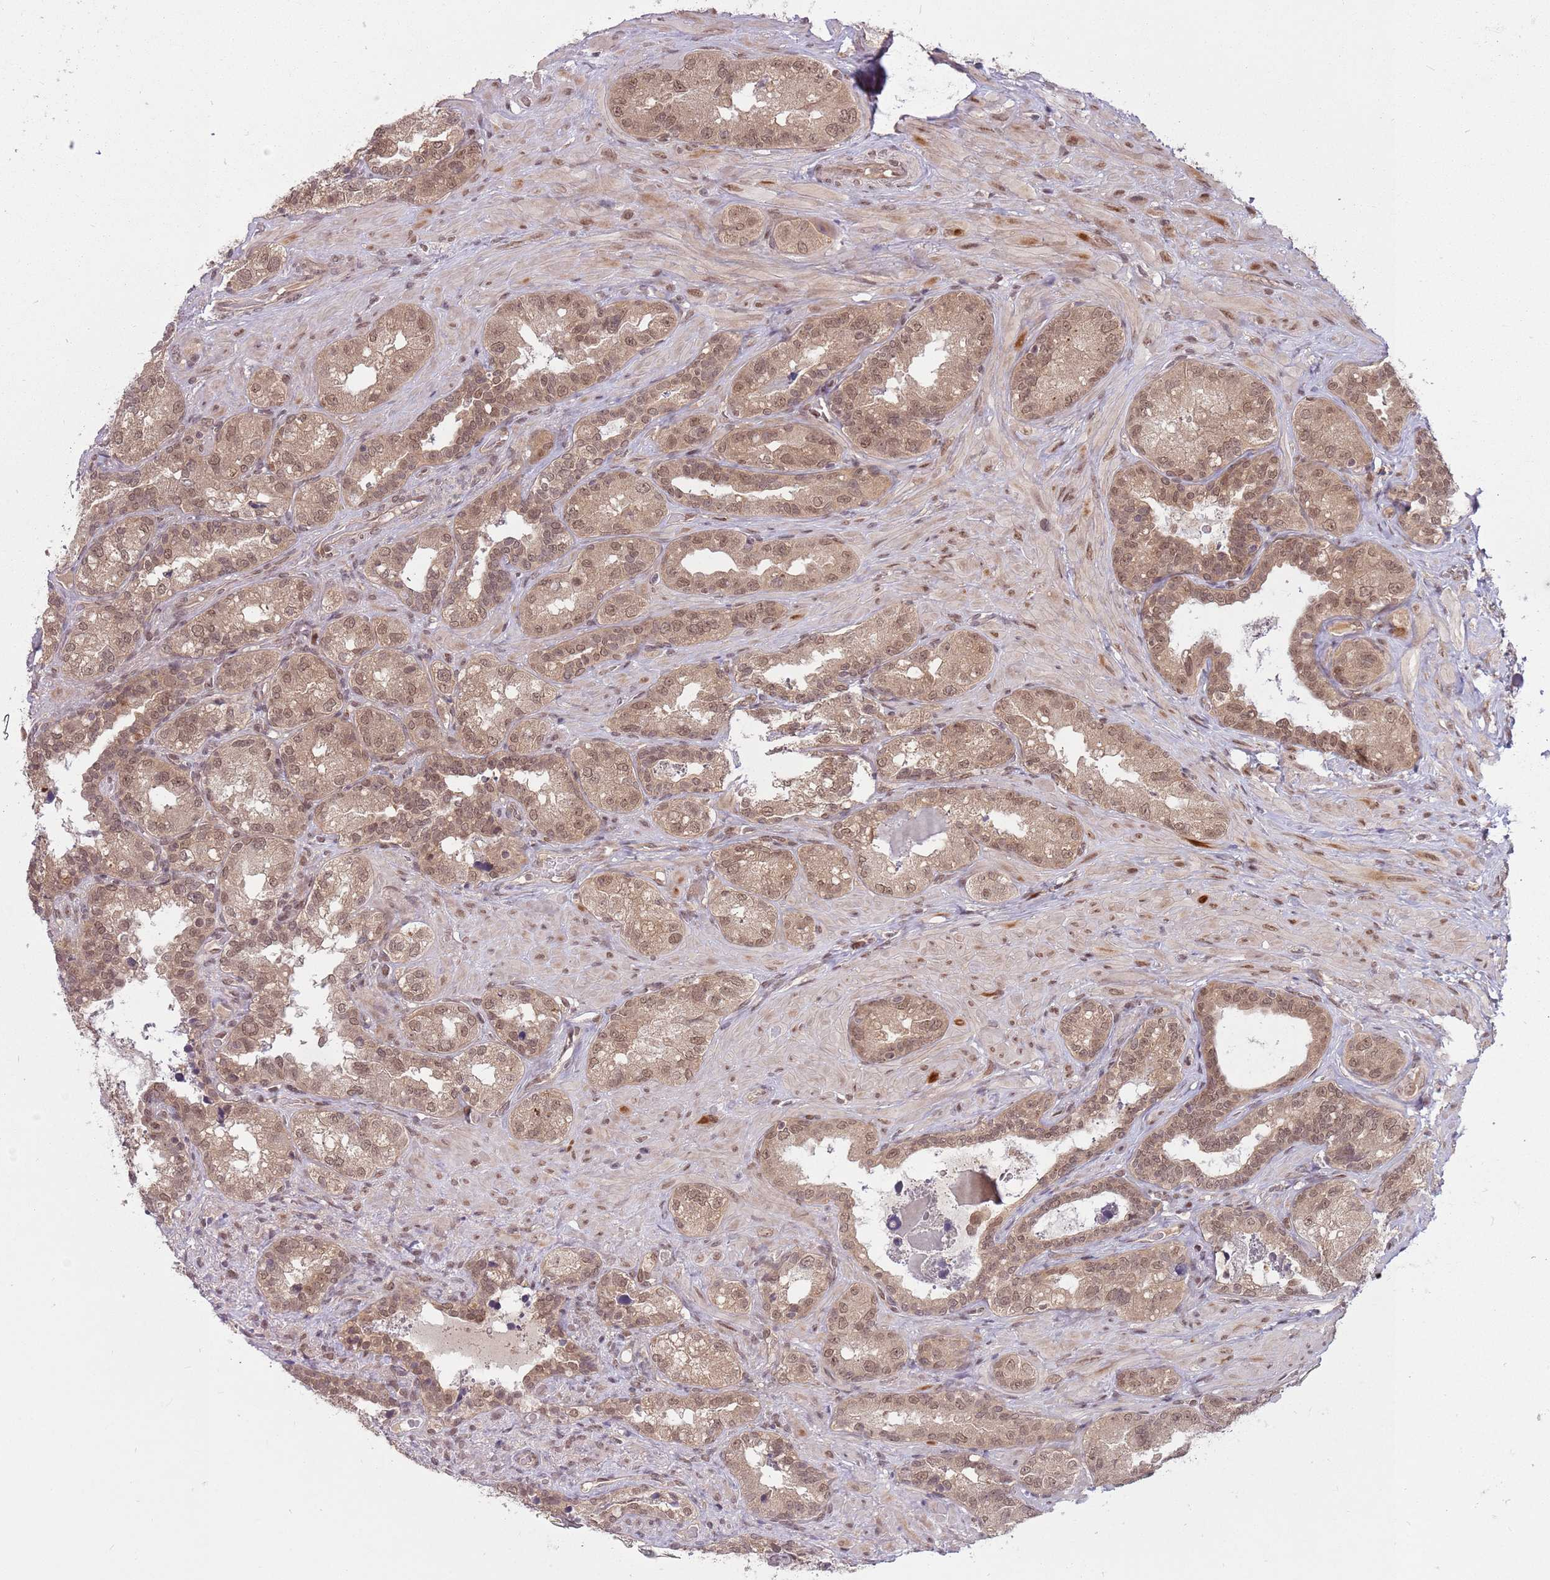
{"staining": {"intensity": "weak", "quantity": ">75%", "location": "cytoplasmic/membranous,nuclear"}, "tissue": "seminal vesicle", "cell_type": "Glandular cells", "image_type": "normal", "snomed": [{"axis": "morphology", "description": "Normal tissue, NOS"}, {"axis": "topography", "description": "Seminal veicle"}, {"axis": "topography", "description": "Peripheral nerve tissue"}], "caption": "IHC image of benign seminal vesicle: seminal vesicle stained using immunohistochemistry demonstrates low levels of weak protein expression localized specifically in the cytoplasmic/membranous,nuclear of glandular cells, appearing as a cytoplasmic/membranous,nuclear brown color.", "gene": "ADAMTS3", "patient": {"sex": "male", "age": 67}}